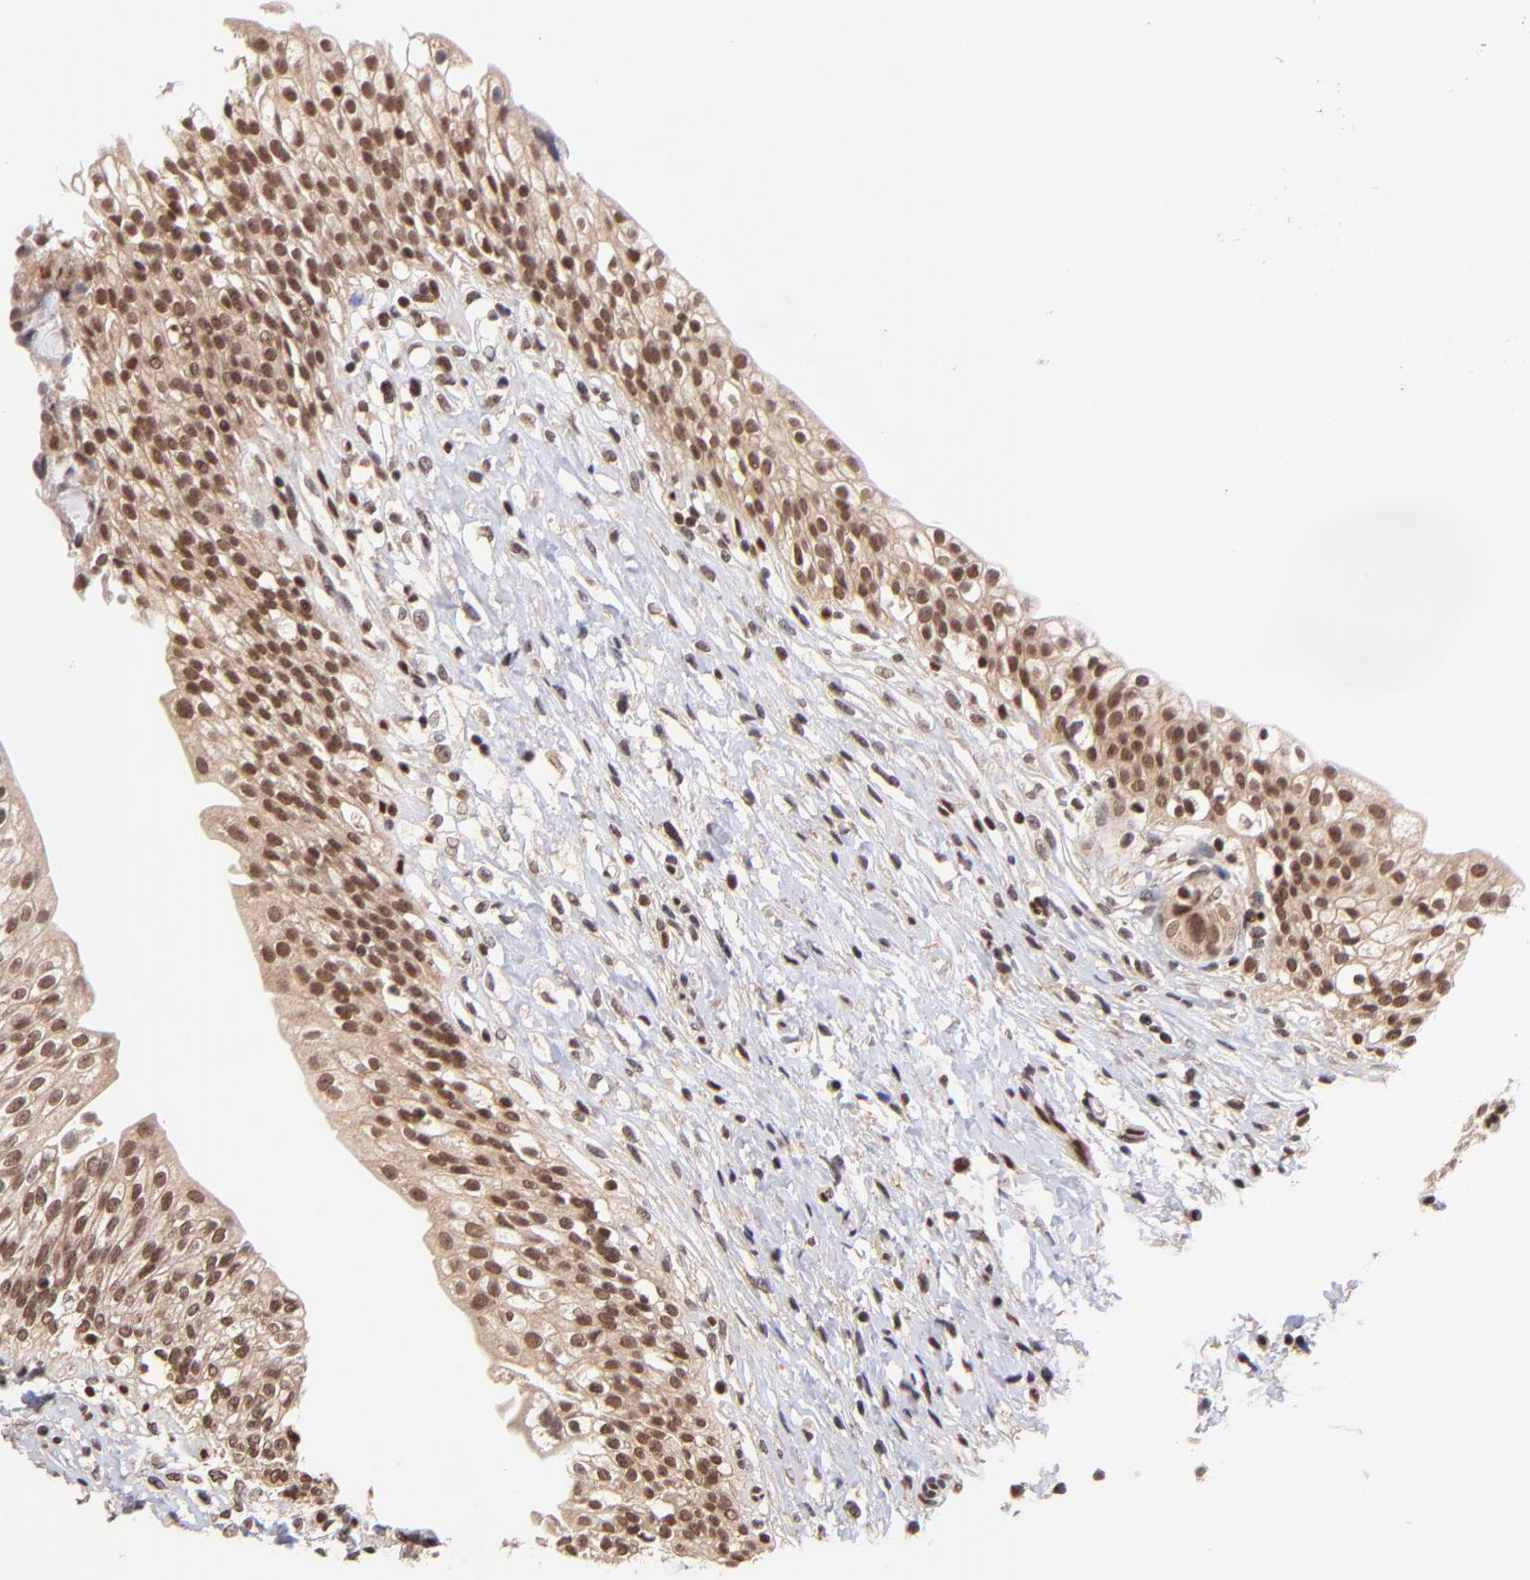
{"staining": {"intensity": "moderate", "quantity": ">75%", "location": "cytoplasmic/membranous,nuclear"}, "tissue": "urinary bladder", "cell_type": "Urothelial cells", "image_type": "normal", "snomed": [{"axis": "morphology", "description": "Normal tissue, NOS"}, {"axis": "topography", "description": "Urinary bladder"}], "caption": "Unremarkable urinary bladder exhibits moderate cytoplasmic/membranous,nuclear expression in approximately >75% of urothelial cells, visualized by immunohistochemistry. (DAB IHC, brown staining for protein, blue staining for nuclei).", "gene": "WDR25", "patient": {"sex": "female", "age": 80}}